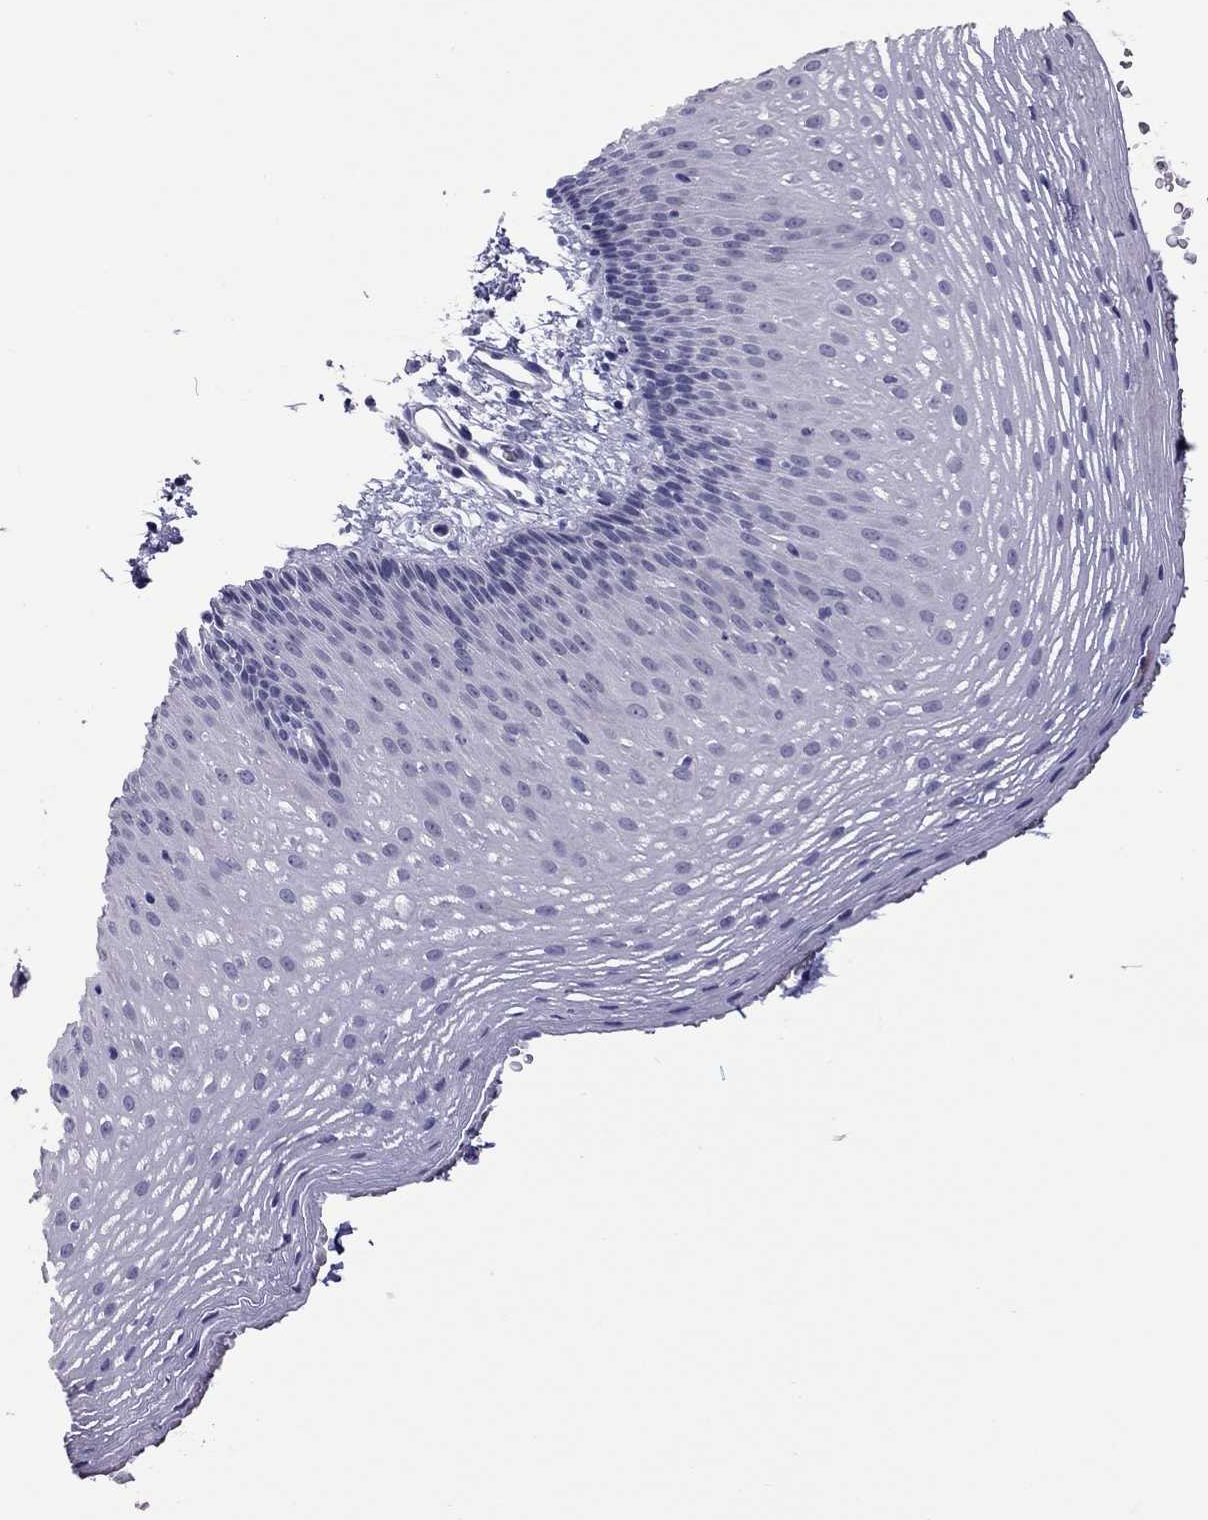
{"staining": {"intensity": "negative", "quantity": "none", "location": "none"}, "tissue": "esophagus", "cell_type": "Squamous epithelial cells", "image_type": "normal", "snomed": [{"axis": "morphology", "description": "Normal tissue, NOS"}, {"axis": "topography", "description": "Esophagus"}], "caption": "High magnification brightfield microscopy of unremarkable esophagus stained with DAB (brown) and counterstained with hematoxylin (blue): squamous epithelial cells show no significant positivity.", "gene": "CHRNB3", "patient": {"sex": "male", "age": 76}}